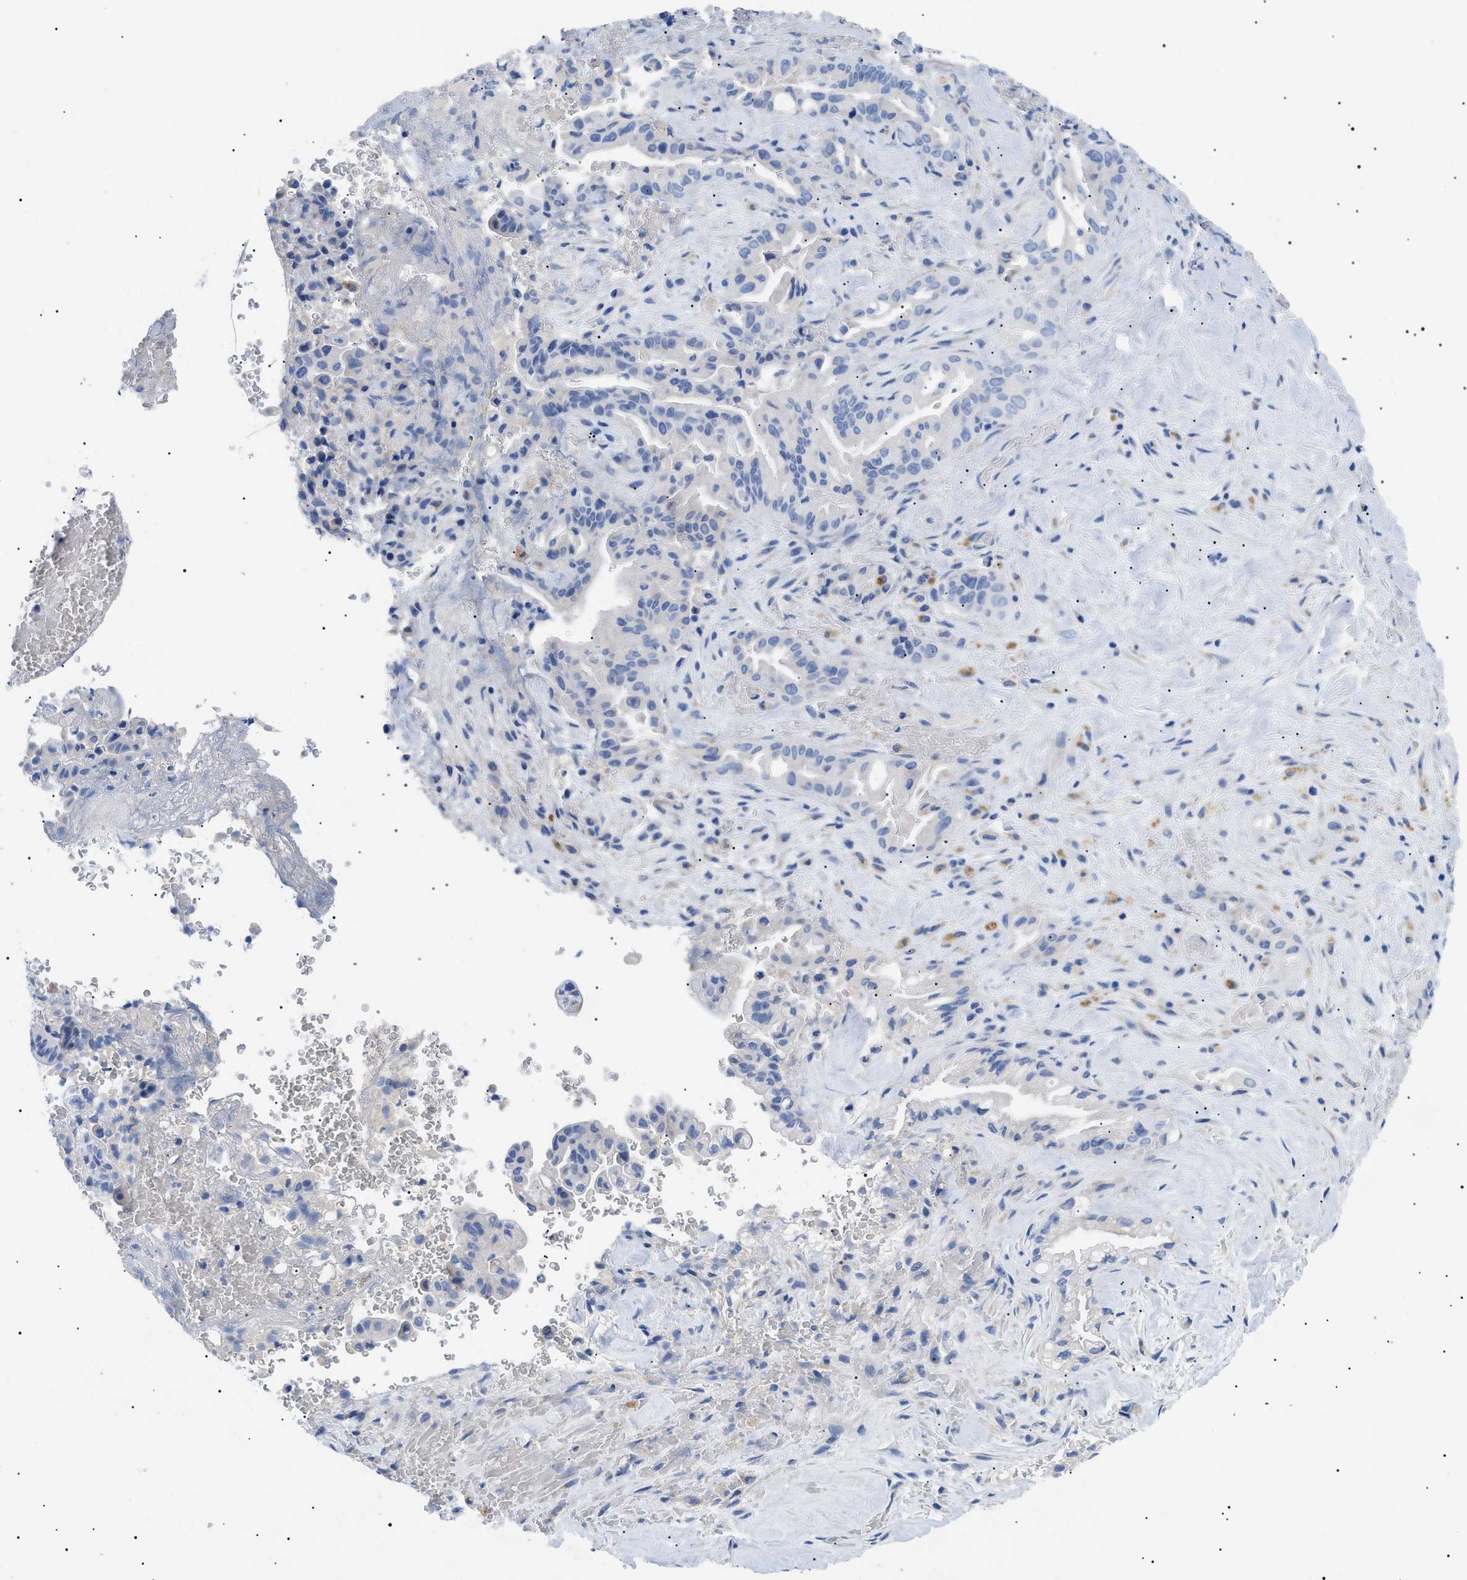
{"staining": {"intensity": "negative", "quantity": "none", "location": "none"}, "tissue": "liver cancer", "cell_type": "Tumor cells", "image_type": "cancer", "snomed": [{"axis": "morphology", "description": "Cholangiocarcinoma"}, {"axis": "topography", "description": "Liver"}], "caption": "Protein analysis of liver cholangiocarcinoma shows no significant staining in tumor cells.", "gene": "ACKR1", "patient": {"sex": "female", "age": 68}}